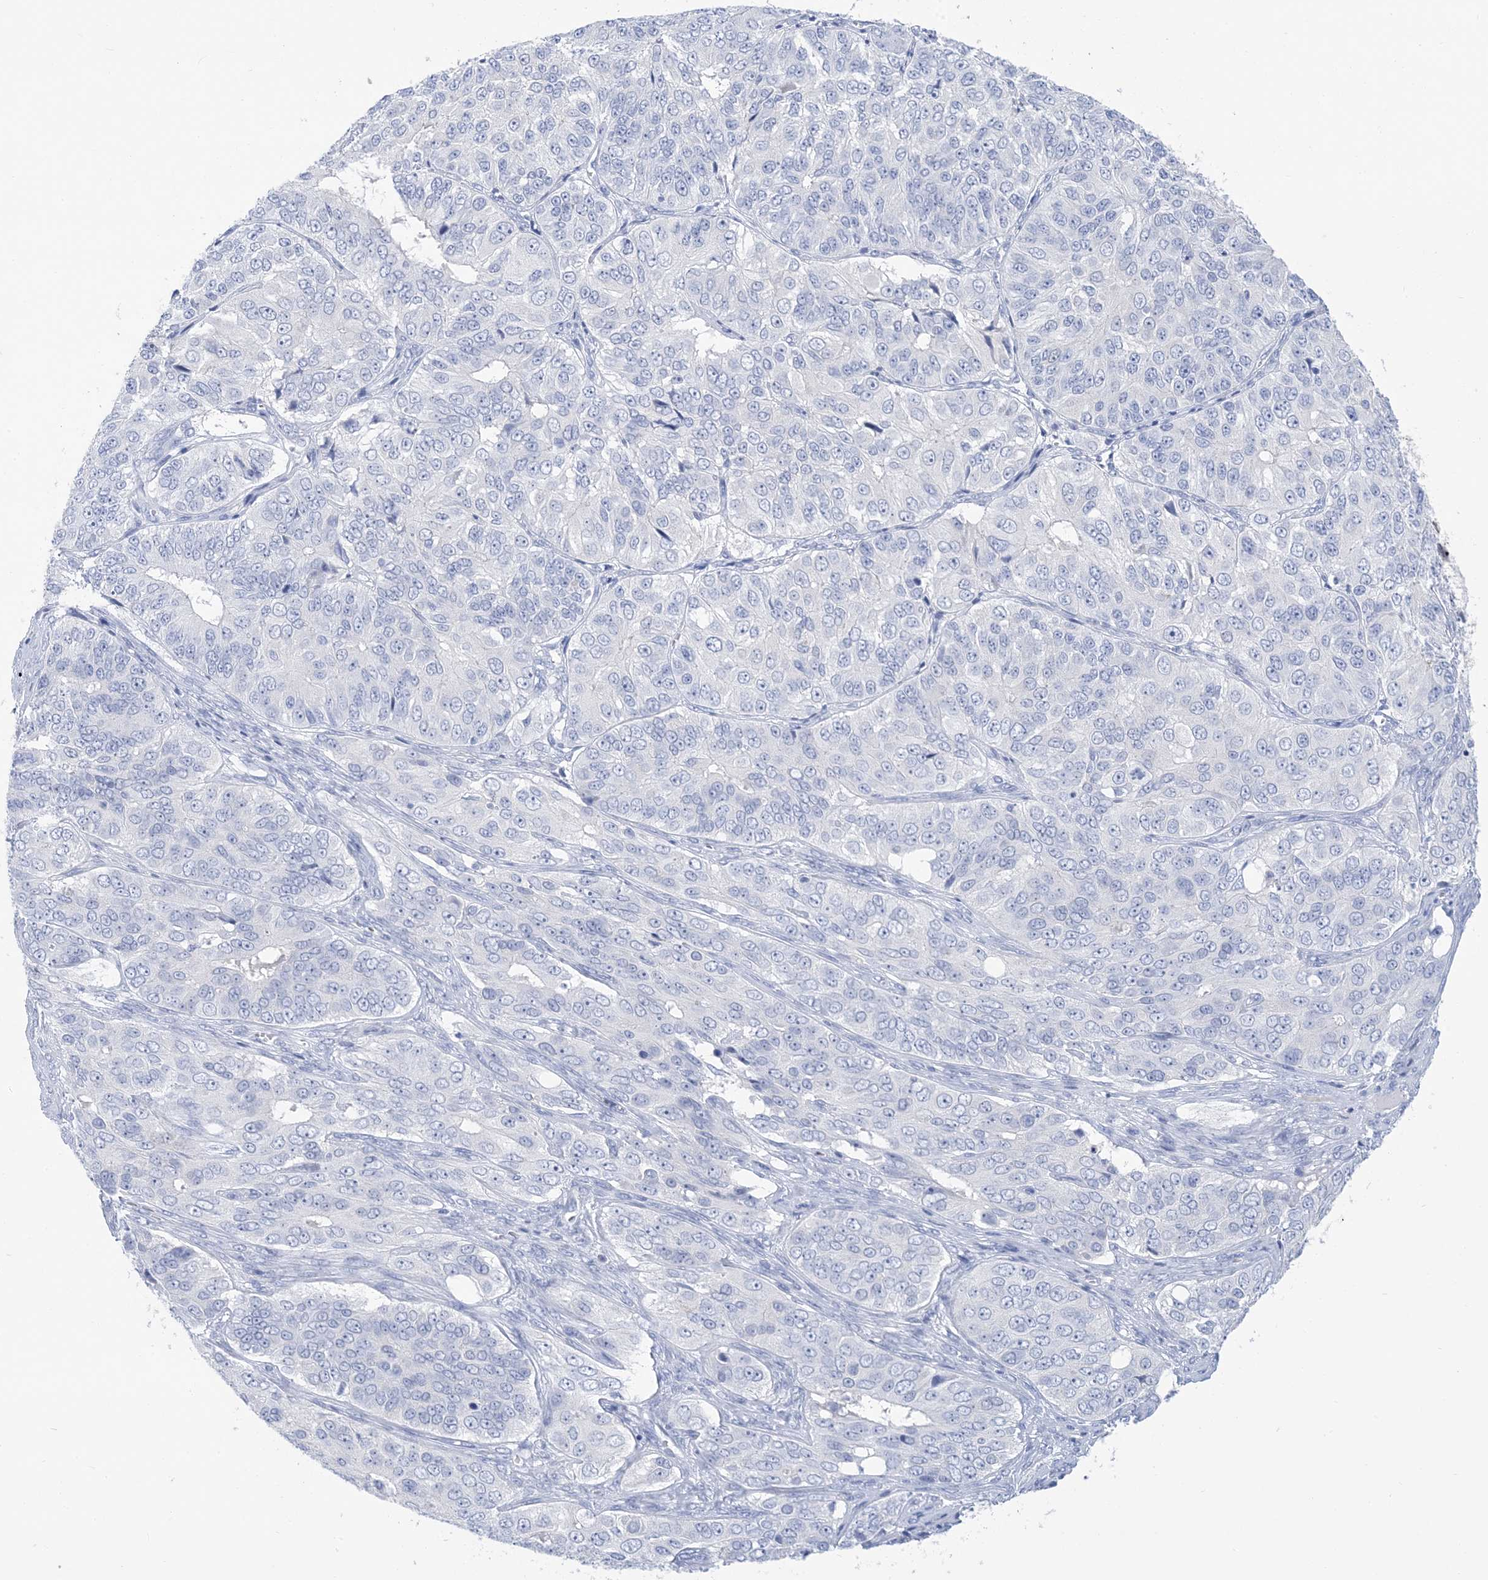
{"staining": {"intensity": "negative", "quantity": "none", "location": "none"}, "tissue": "ovarian cancer", "cell_type": "Tumor cells", "image_type": "cancer", "snomed": [{"axis": "morphology", "description": "Carcinoma, endometroid"}, {"axis": "topography", "description": "Ovary"}], "caption": "Immunohistochemical staining of human endometroid carcinoma (ovarian) exhibits no significant positivity in tumor cells.", "gene": "SH3YL1", "patient": {"sex": "female", "age": 51}}